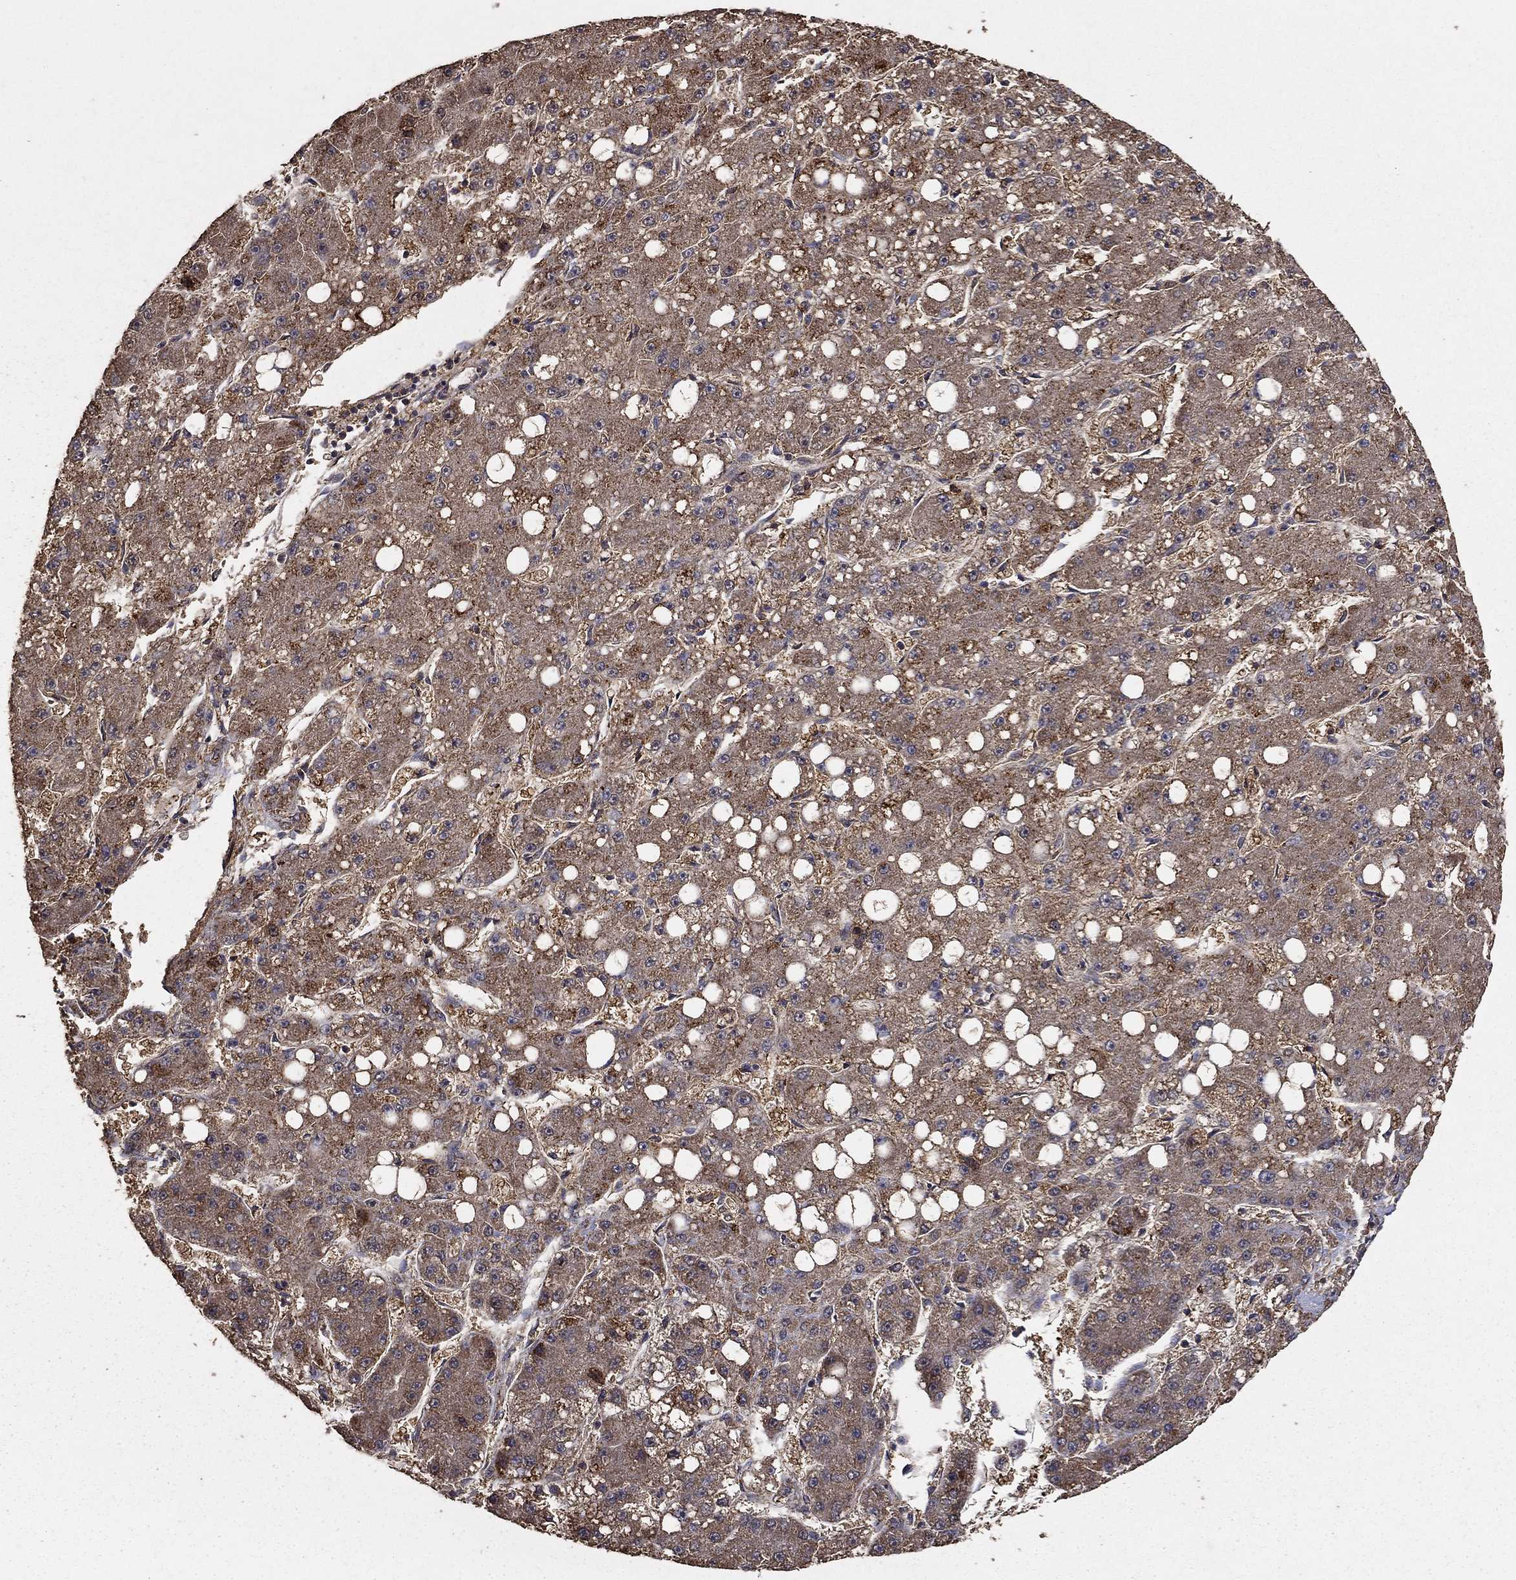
{"staining": {"intensity": "moderate", "quantity": "25%-75%", "location": "cytoplasmic/membranous"}, "tissue": "liver cancer", "cell_type": "Tumor cells", "image_type": "cancer", "snomed": [{"axis": "morphology", "description": "Carcinoma, Hepatocellular, NOS"}, {"axis": "topography", "description": "Liver"}], "caption": "IHC (DAB) staining of human hepatocellular carcinoma (liver) exhibits moderate cytoplasmic/membranous protein positivity in approximately 25%-75% of tumor cells.", "gene": "IFRD1", "patient": {"sex": "male", "age": 67}}